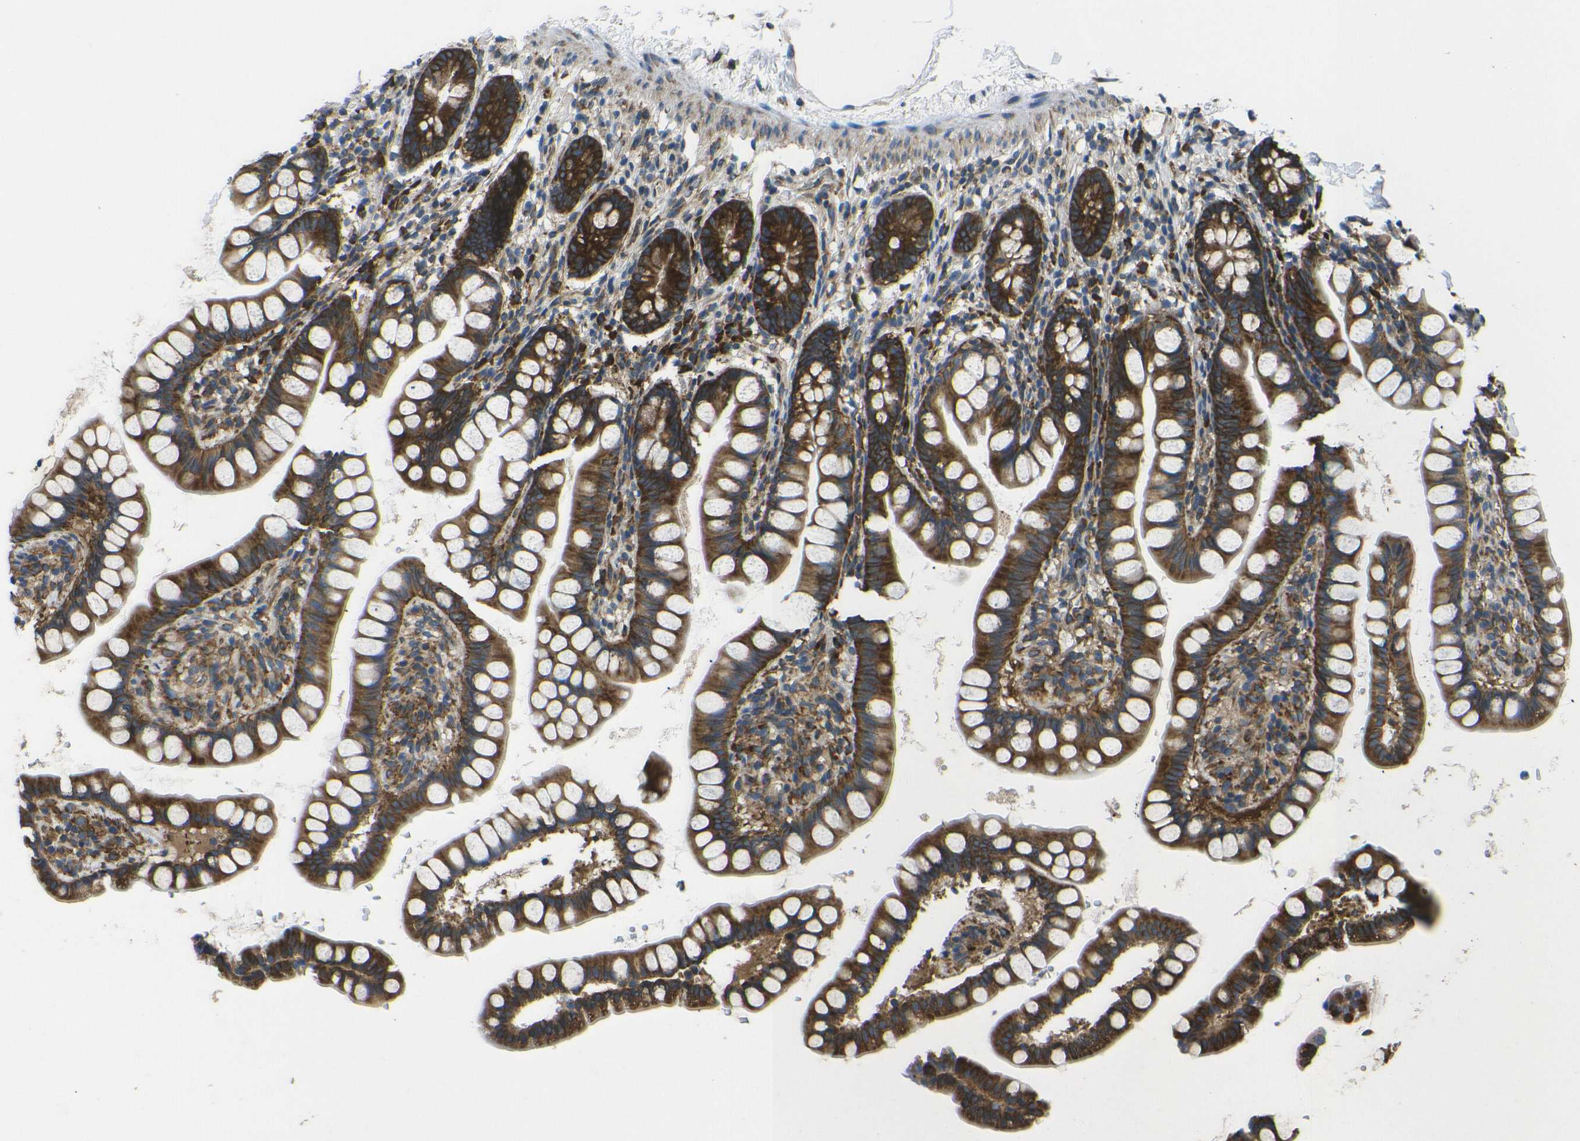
{"staining": {"intensity": "strong", "quantity": ">75%", "location": "cytoplasmic/membranous"}, "tissue": "small intestine", "cell_type": "Glandular cells", "image_type": "normal", "snomed": [{"axis": "morphology", "description": "Normal tissue, NOS"}, {"axis": "topography", "description": "Small intestine"}], "caption": "Small intestine stained with DAB immunohistochemistry demonstrates high levels of strong cytoplasmic/membranous expression in approximately >75% of glandular cells.", "gene": "RPSA", "patient": {"sex": "female", "age": 84}}